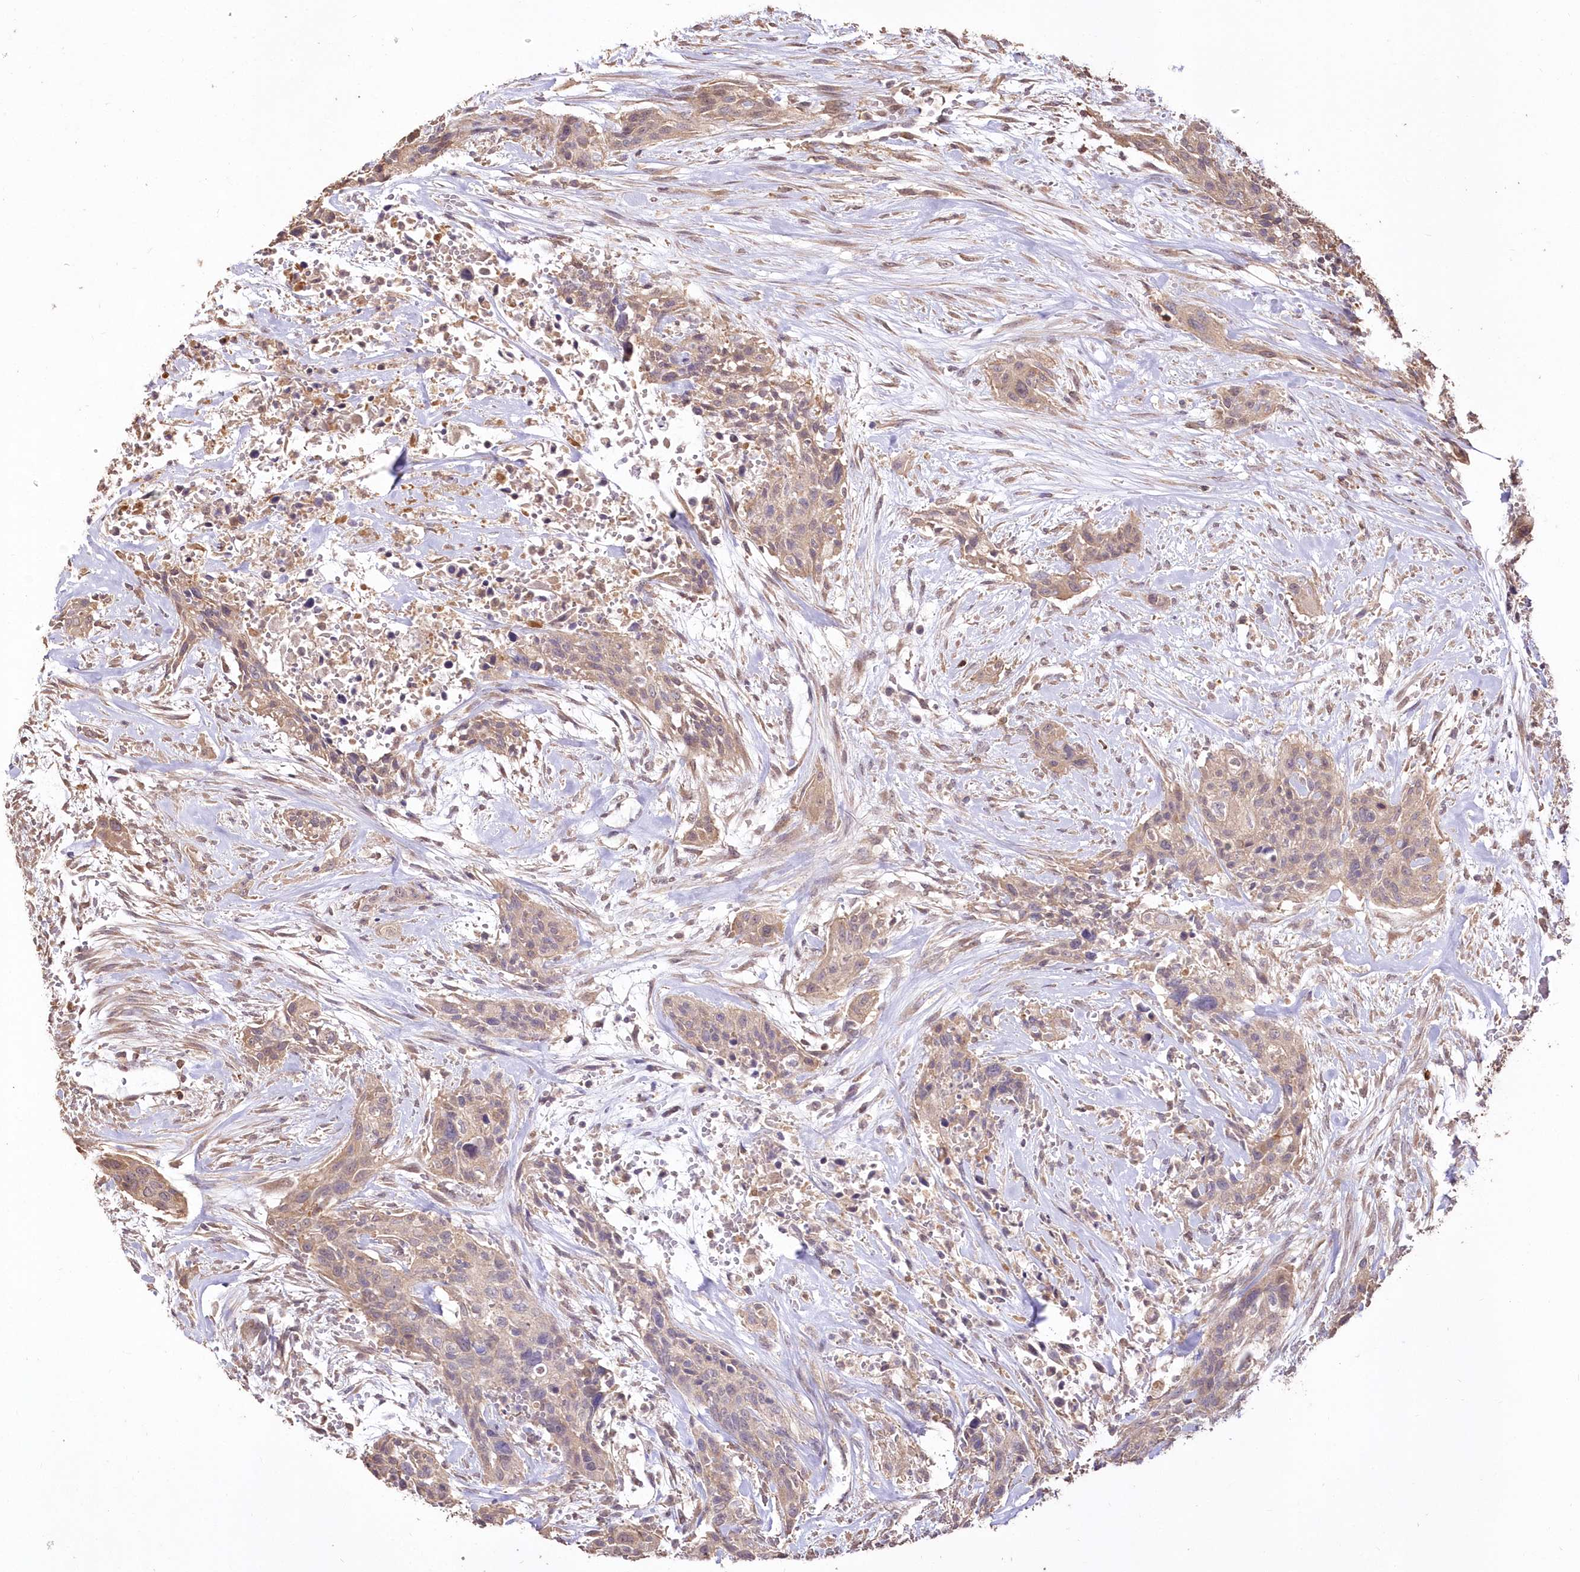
{"staining": {"intensity": "weak", "quantity": "25%-75%", "location": "cytoplasmic/membranous"}, "tissue": "urothelial cancer", "cell_type": "Tumor cells", "image_type": "cancer", "snomed": [{"axis": "morphology", "description": "Urothelial carcinoma, High grade"}, {"axis": "topography", "description": "Urinary bladder"}], "caption": "Immunohistochemical staining of urothelial carcinoma (high-grade) displays low levels of weak cytoplasmic/membranous staining in approximately 25%-75% of tumor cells.", "gene": "STK17B", "patient": {"sex": "male", "age": 35}}